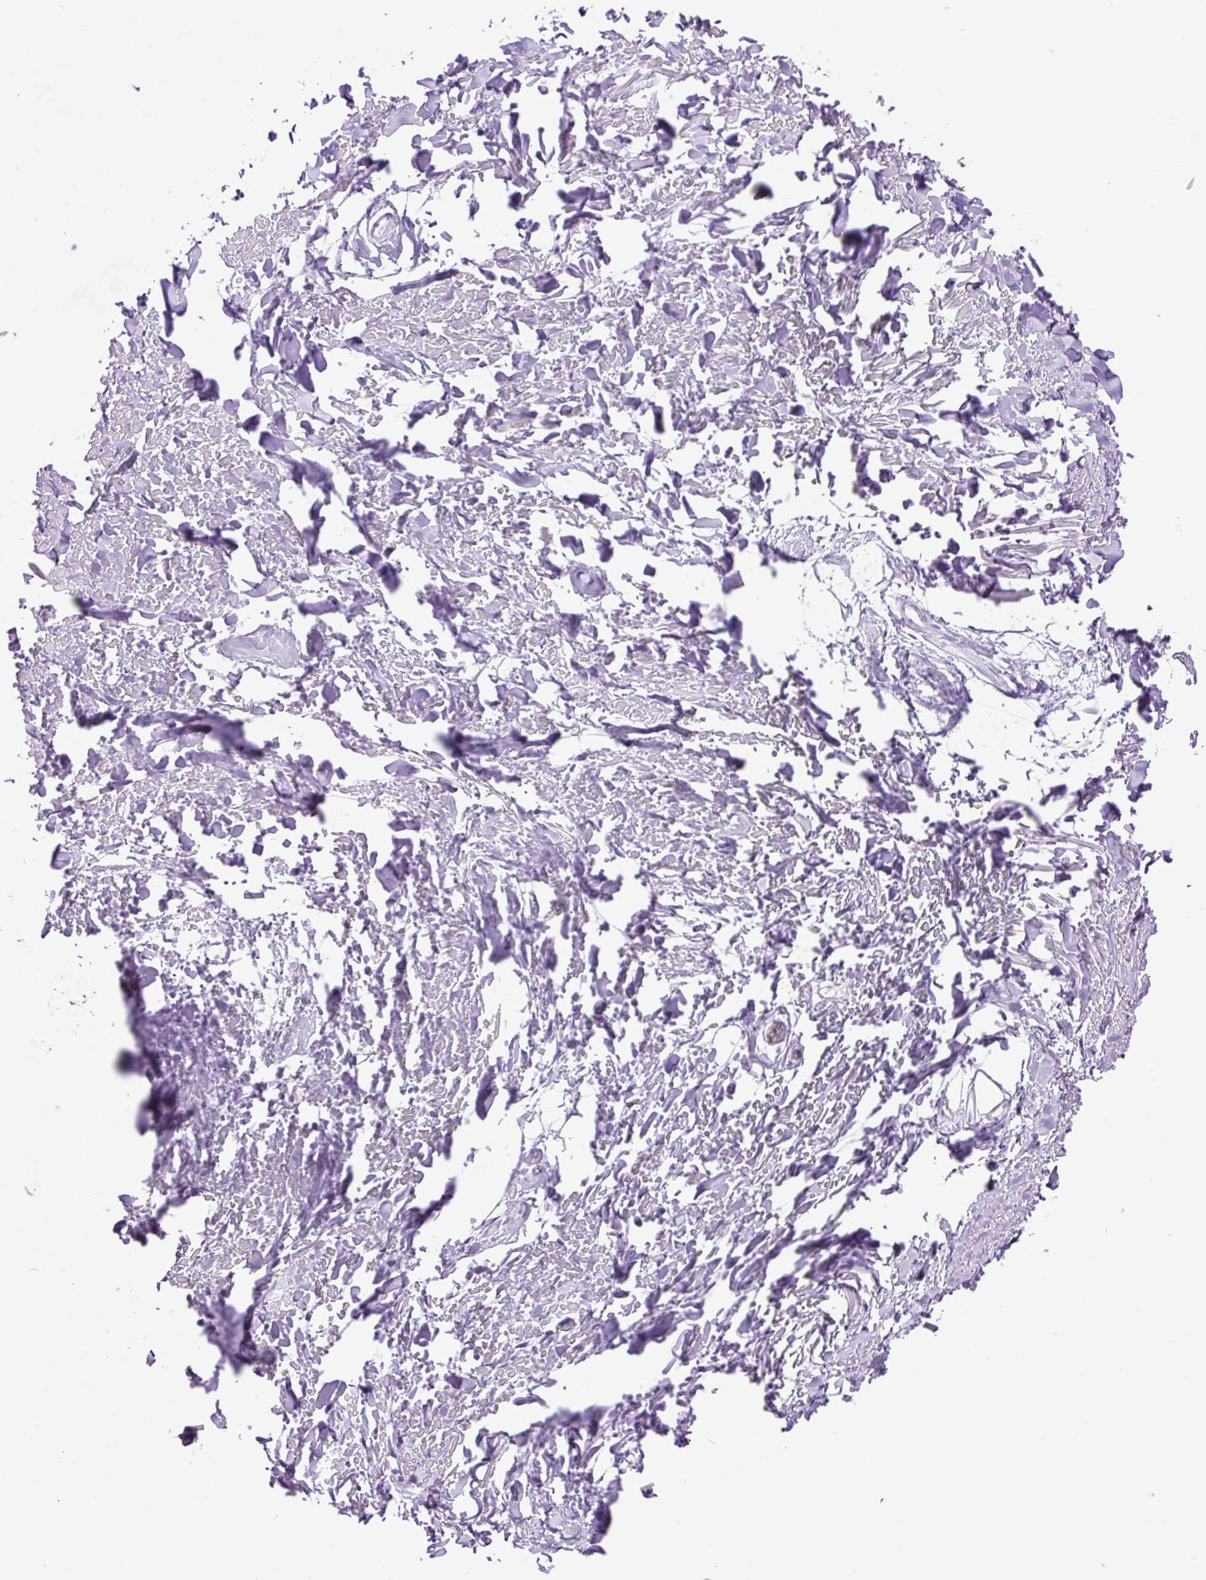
{"staining": {"intensity": "negative", "quantity": "none", "location": "none"}, "tissue": "adipose tissue", "cell_type": "Adipocytes", "image_type": "normal", "snomed": [{"axis": "morphology", "description": "Normal tissue, NOS"}, {"axis": "topography", "description": "Cartilage tissue"}], "caption": "This micrograph is of benign adipose tissue stained with IHC to label a protein in brown with the nuclei are counter-stained blue. There is no staining in adipocytes.", "gene": "MFSD3", "patient": {"sex": "male", "age": 57}}